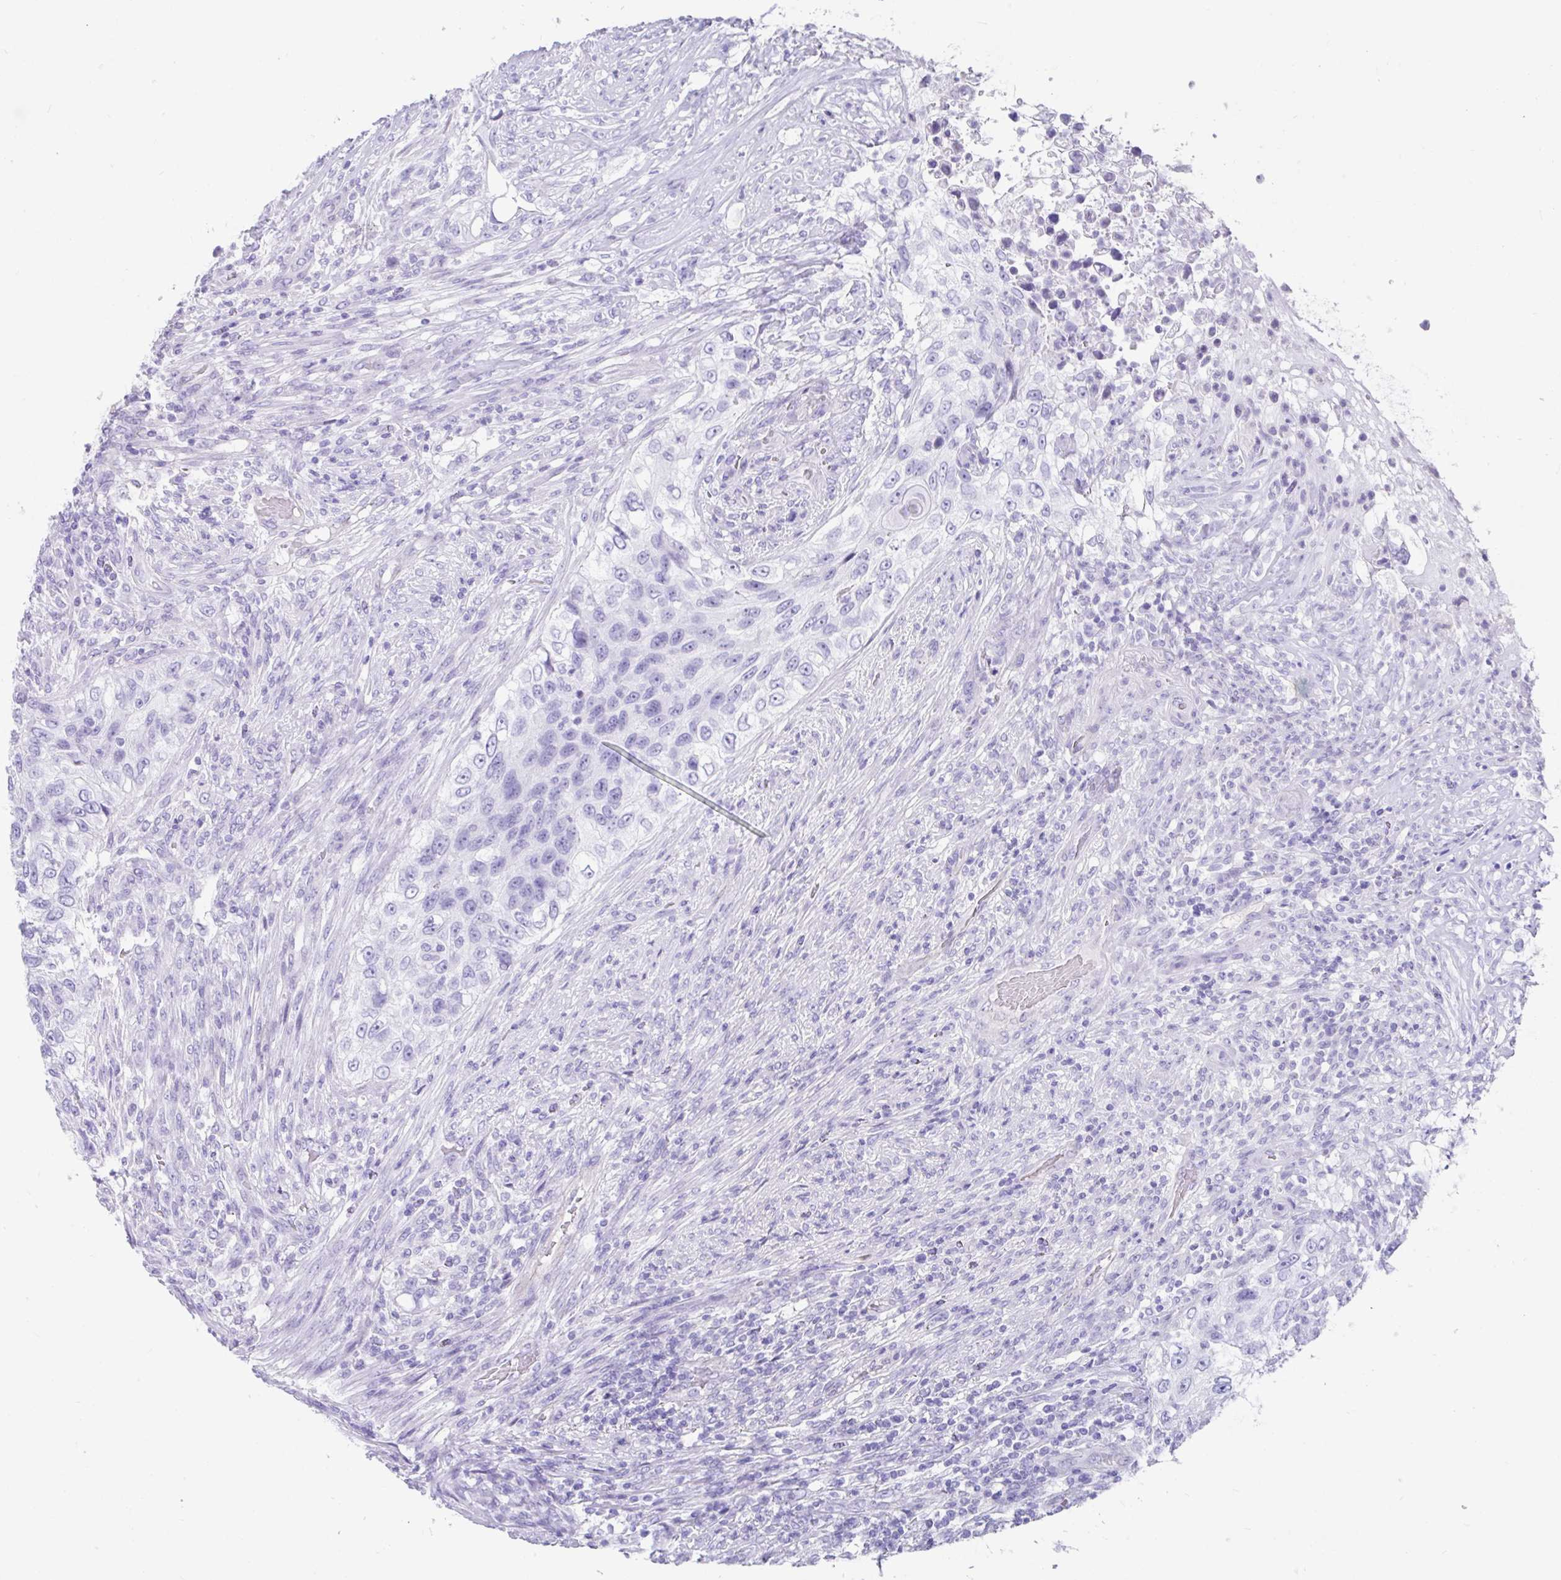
{"staining": {"intensity": "negative", "quantity": "none", "location": "none"}, "tissue": "urothelial cancer", "cell_type": "Tumor cells", "image_type": "cancer", "snomed": [{"axis": "morphology", "description": "Urothelial carcinoma, High grade"}, {"axis": "topography", "description": "Urinary bladder"}], "caption": "This micrograph is of urothelial carcinoma (high-grade) stained with immunohistochemistry to label a protein in brown with the nuclei are counter-stained blue. There is no expression in tumor cells.", "gene": "FAM107A", "patient": {"sex": "female", "age": 60}}